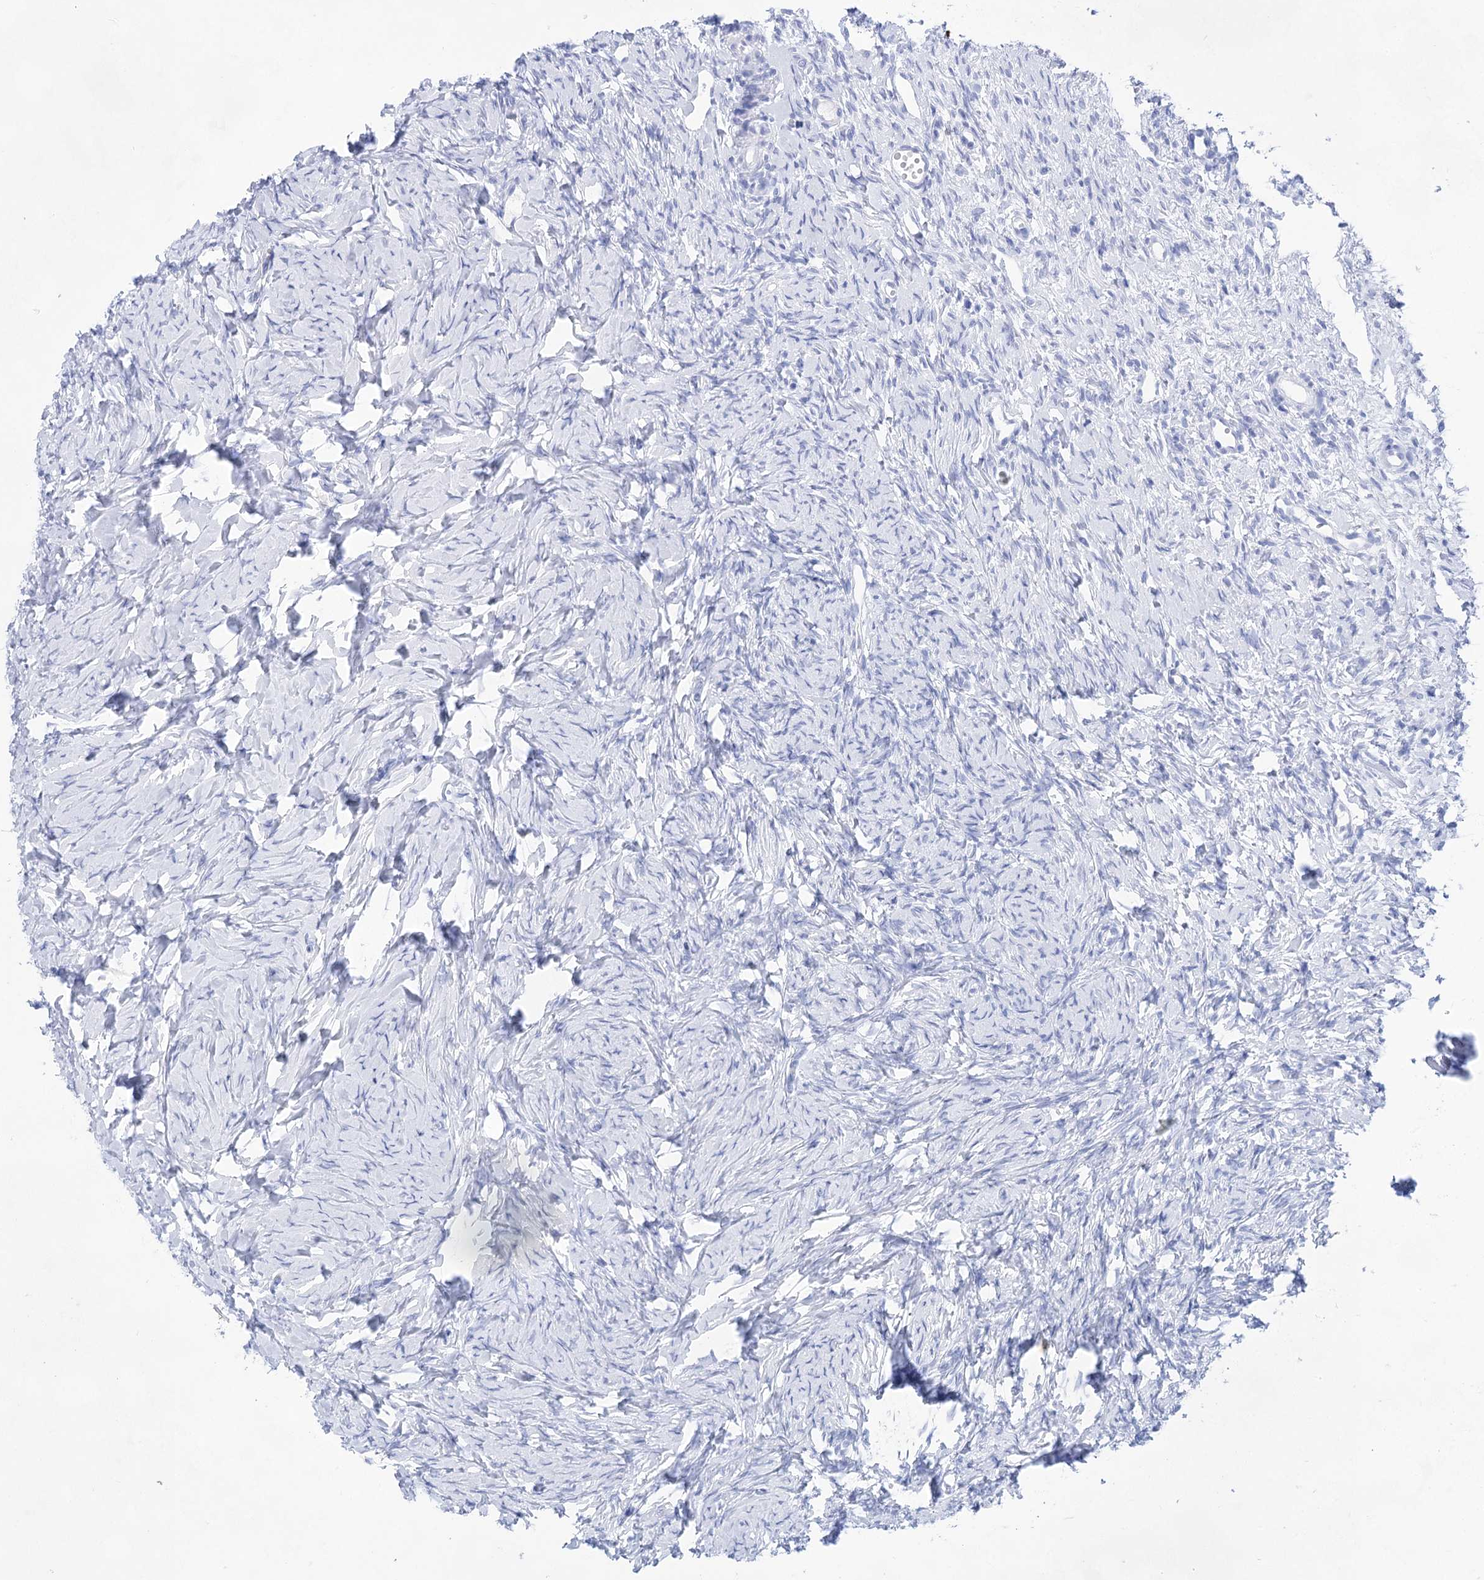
{"staining": {"intensity": "negative", "quantity": "none", "location": "none"}, "tissue": "ovary", "cell_type": "Ovarian stroma cells", "image_type": "normal", "snomed": [{"axis": "morphology", "description": "Normal tissue, NOS"}, {"axis": "topography", "description": "Ovary"}], "caption": "This is an immunohistochemistry image of benign human ovary. There is no staining in ovarian stroma cells.", "gene": "LALBA", "patient": {"sex": "female", "age": 51}}